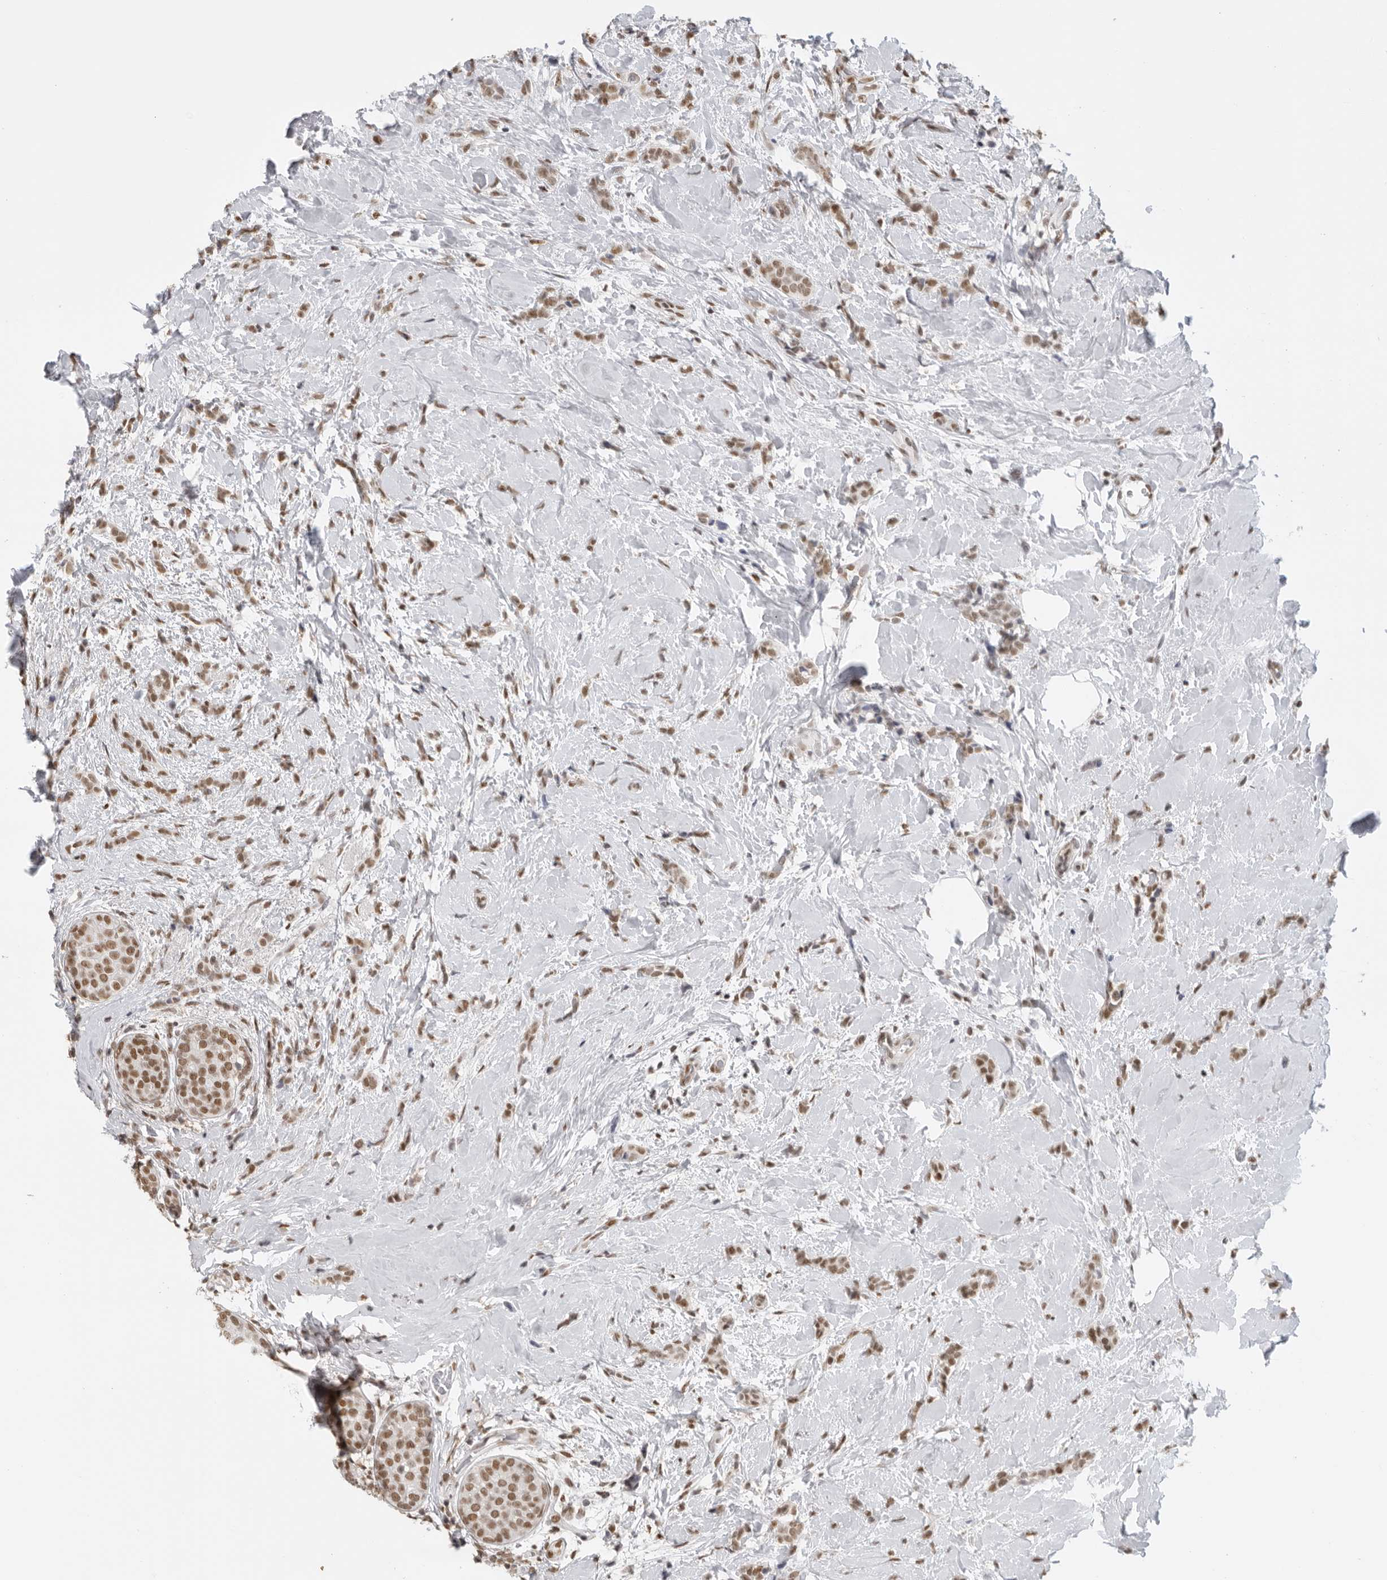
{"staining": {"intensity": "moderate", "quantity": ">75%", "location": "nuclear"}, "tissue": "breast cancer", "cell_type": "Tumor cells", "image_type": "cancer", "snomed": [{"axis": "morphology", "description": "Lobular carcinoma, in situ"}, {"axis": "morphology", "description": "Lobular carcinoma"}, {"axis": "topography", "description": "Breast"}], "caption": "Immunohistochemistry photomicrograph of lobular carcinoma (breast) stained for a protein (brown), which demonstrates medium levels of moderate nuclear staining in approximately >75% of tumor cells.", "gene": "RPA2", "patient": {"sex": "female", "age": 41}}